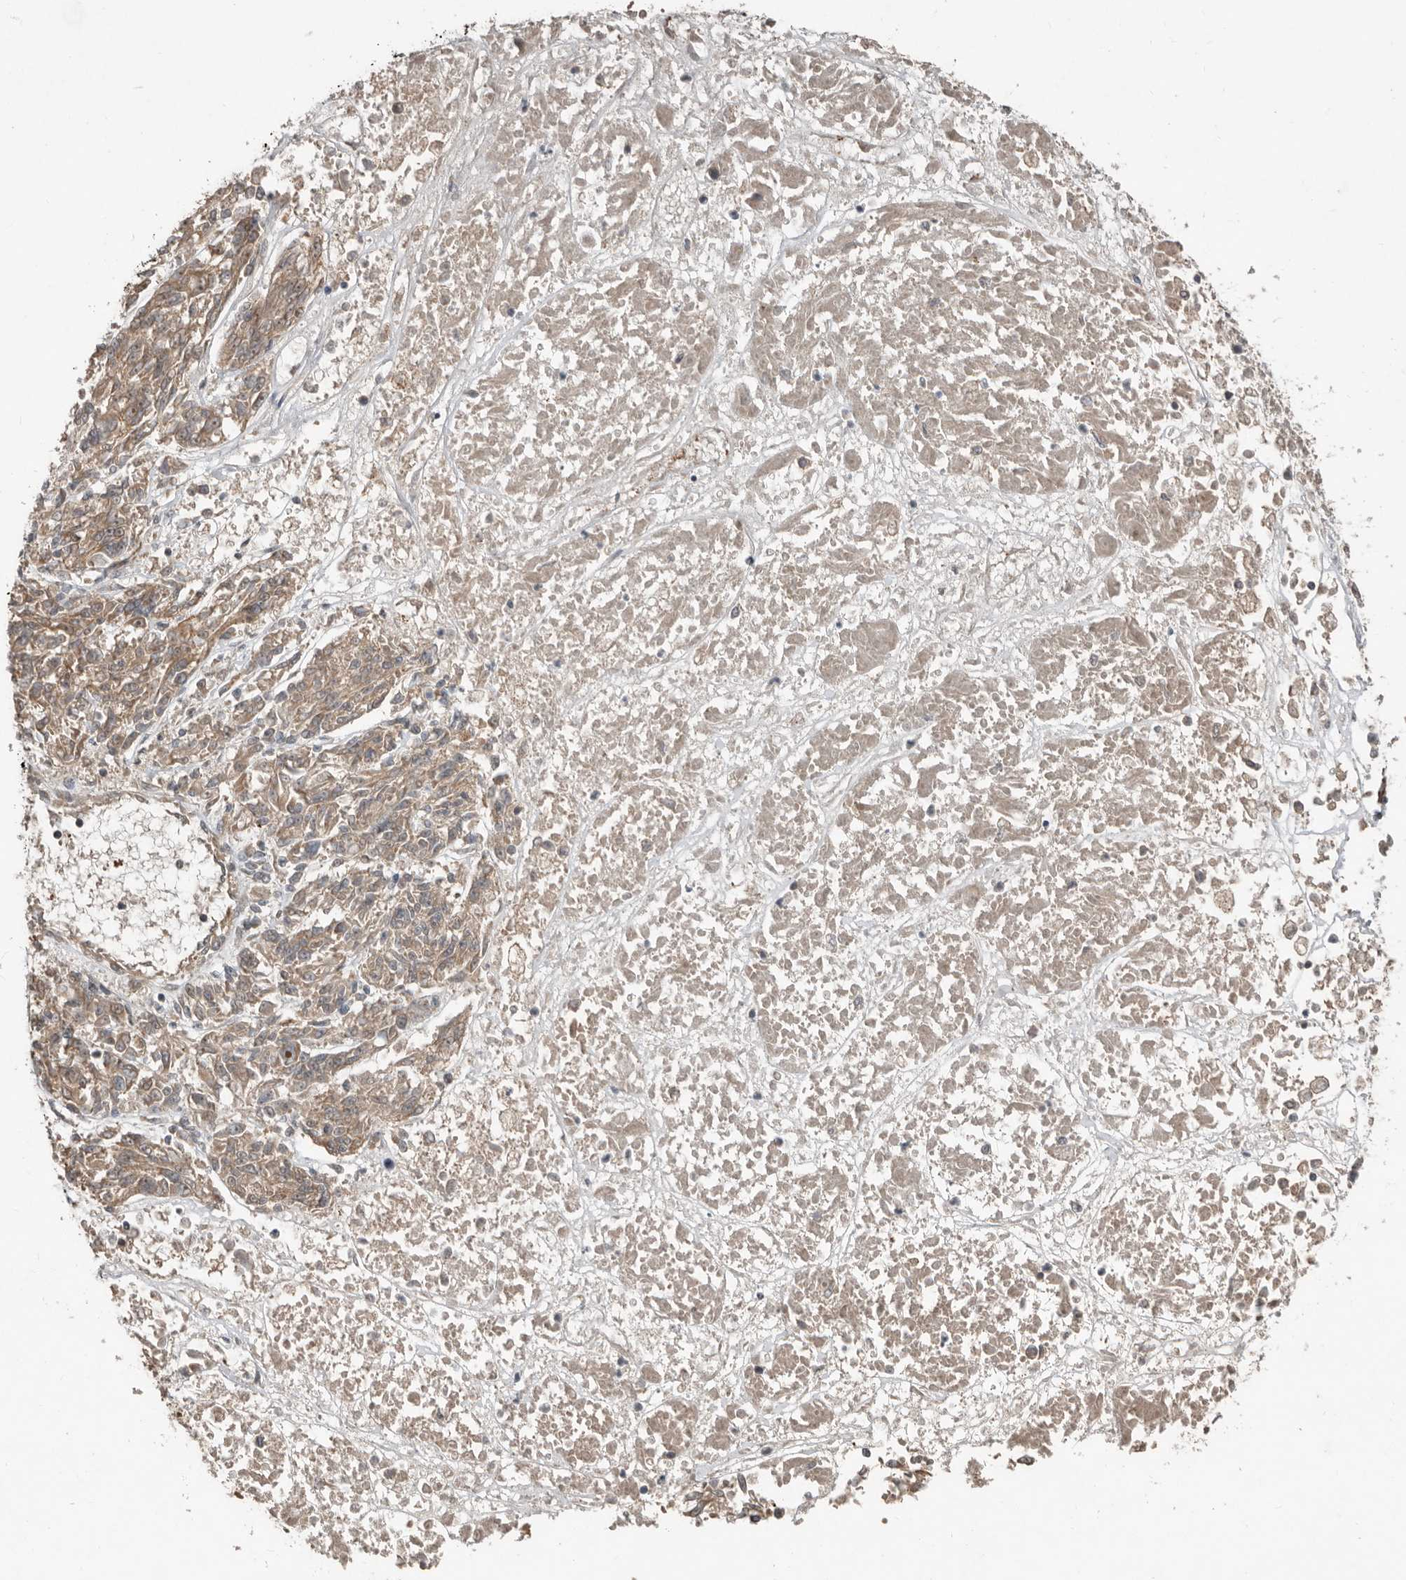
{"staining": {"intensity": "weak", "quantity": ">75%", "location": "cytoplasmic/membranous"}, "tissue": "melanoma", "cell_type": "Tumor cells", "image_type": "cancer", "snomed": [{"axis": "morphology", "description": "Malignant melanoma, NOS"}, {"axis": "topography", "description": "Skin"}], "caption": "DAB immunohistochemical staining of human malignant melanoma displays weak cytoplasmic/membranous protein positivity in approximately >75% of tumor cells.", "gene": "SLC6A7", "patient": {"sex": "male", "age": 53}}